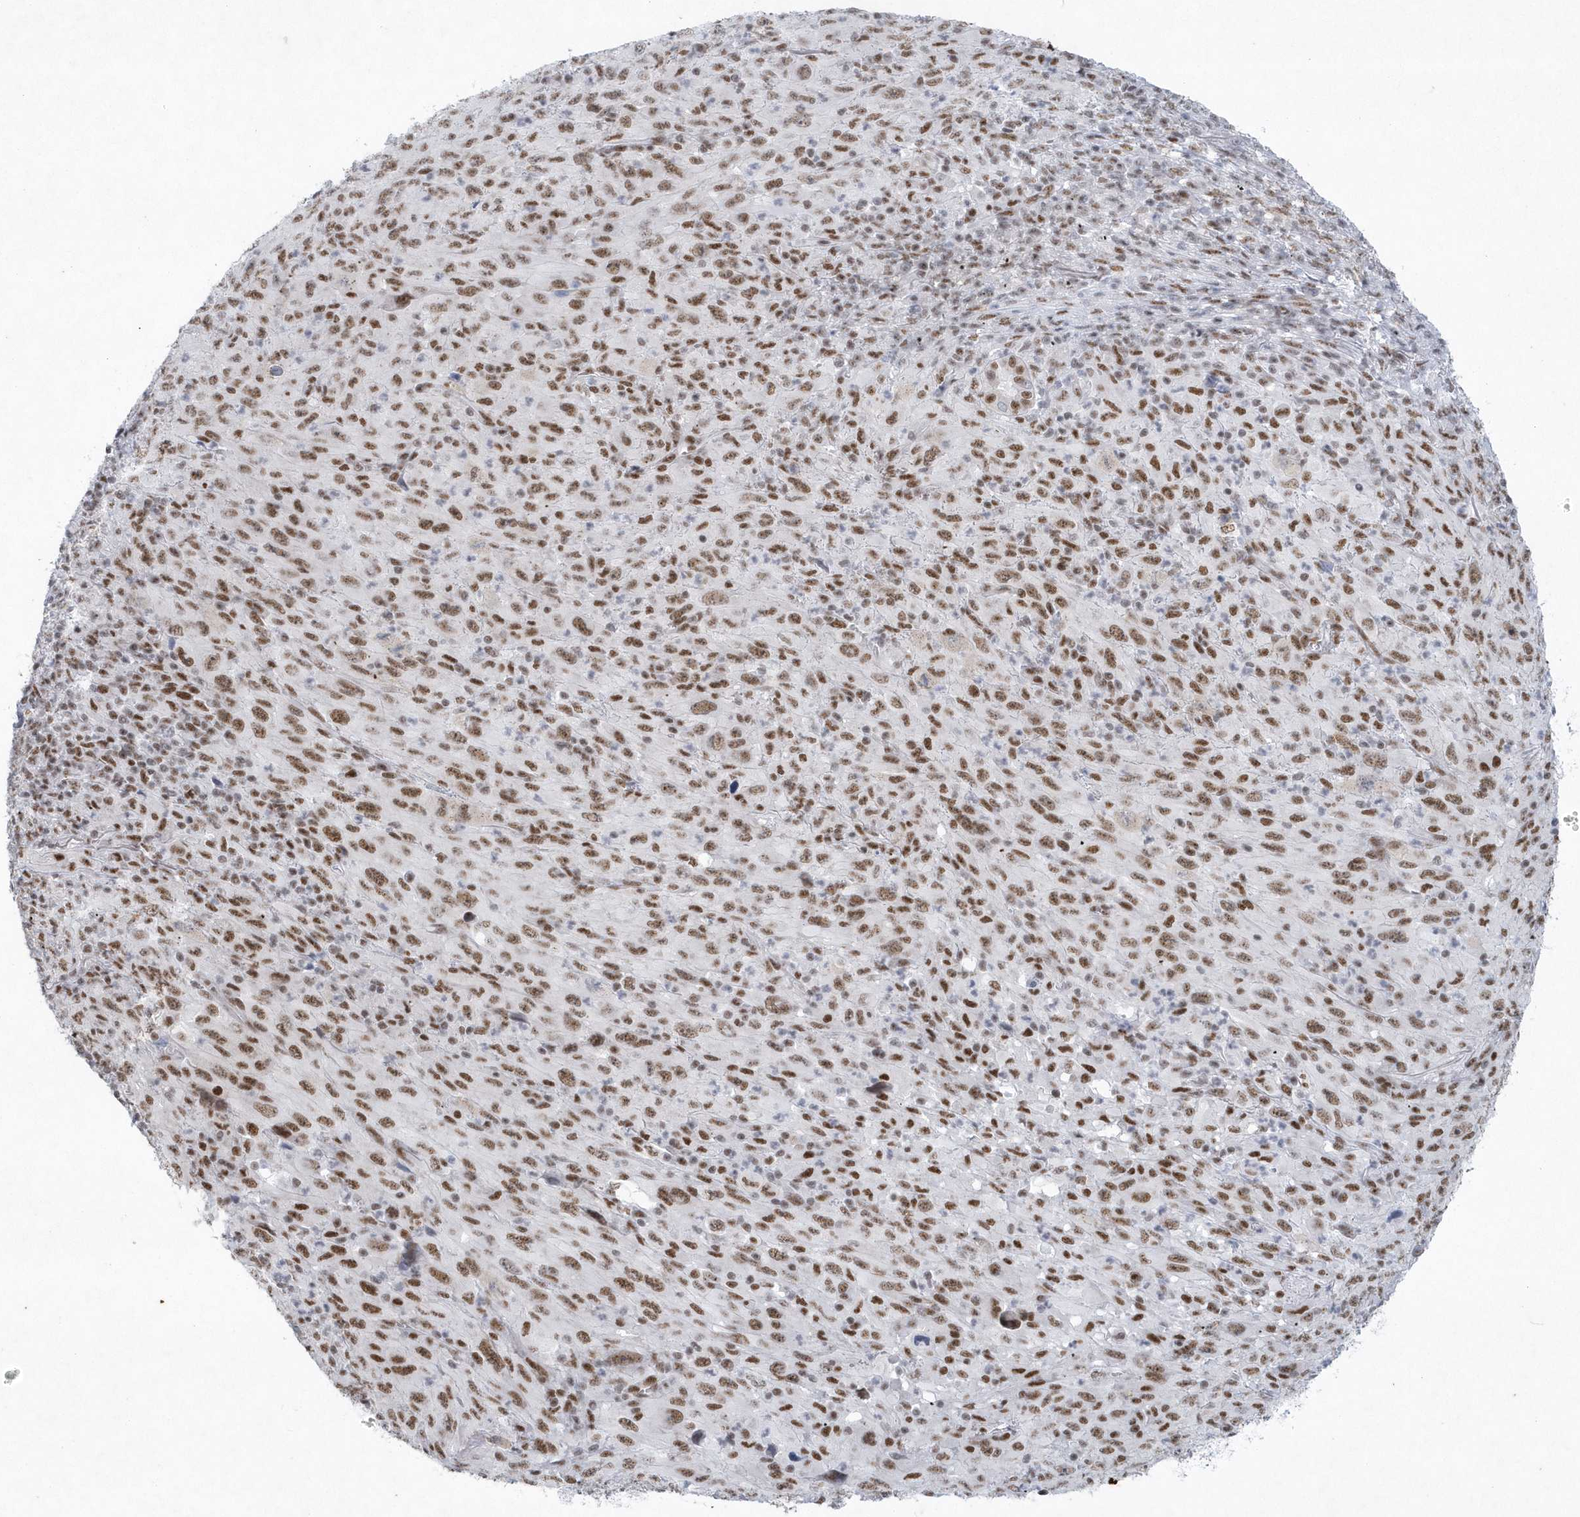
{"staining": {"intensity": "moderate", "quantity": ">75%", "location": "nuclear"}, "tissue": "melanoma", "cell_type": "Tumor cells", "image_type": "cancer", "snomed": [{"axis": "morphology", "description": "Malignant melanoma, Metastatic site"}, {"axis": "topography", "description": "Skin"}], "caption": "Immunohistochemistry (IHC) of melanoma demonstrates medium levels of moderate nuclear expression in approximately >75% of tumor cells. Nuclei are stained in blue.", "gene": "DCLRE1A", "patient": {"sex": "female", "age": 56}}